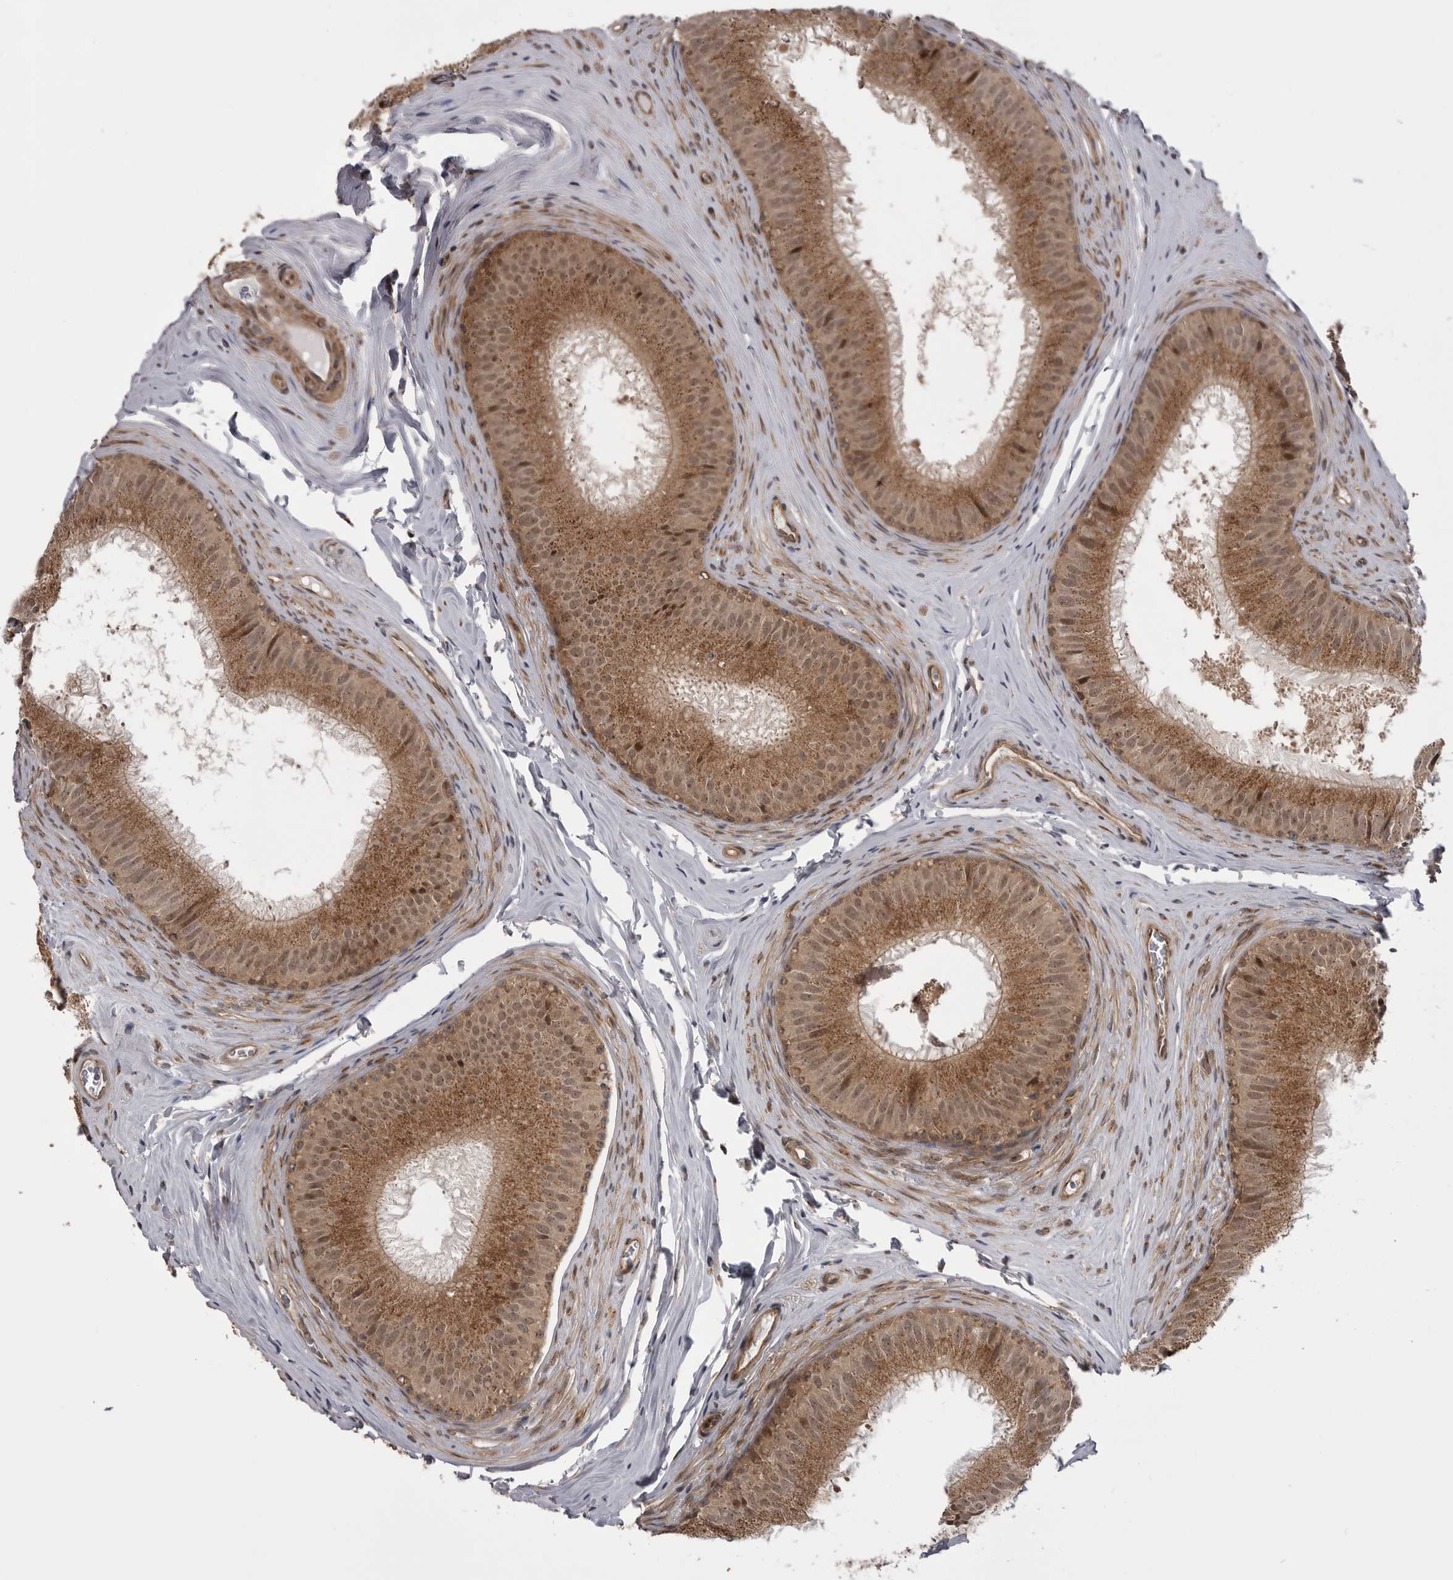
{"staining": {"intensity": "moderate", "quantity": ">75%", "location": "cytoplasmic/membranous,nuclear"}, "tissue": "epididymis", "cell_type": "Glandular cells", "image_type": "normal", "snomed": [{"axis": "morphology", "description": "Normal tissue, NOS"}, {"axis": "topography", "description": "Epididymis"}], "caption": "Brown immunohistochemical staining in benign epididymis reveals moderate cytoplasmic/membranous,nuclear positivity in about >75% of glandular cells. Nuclei are stained in blue.", "gene": "PDCL", "patient": {"sex": "male", "age": 32}}